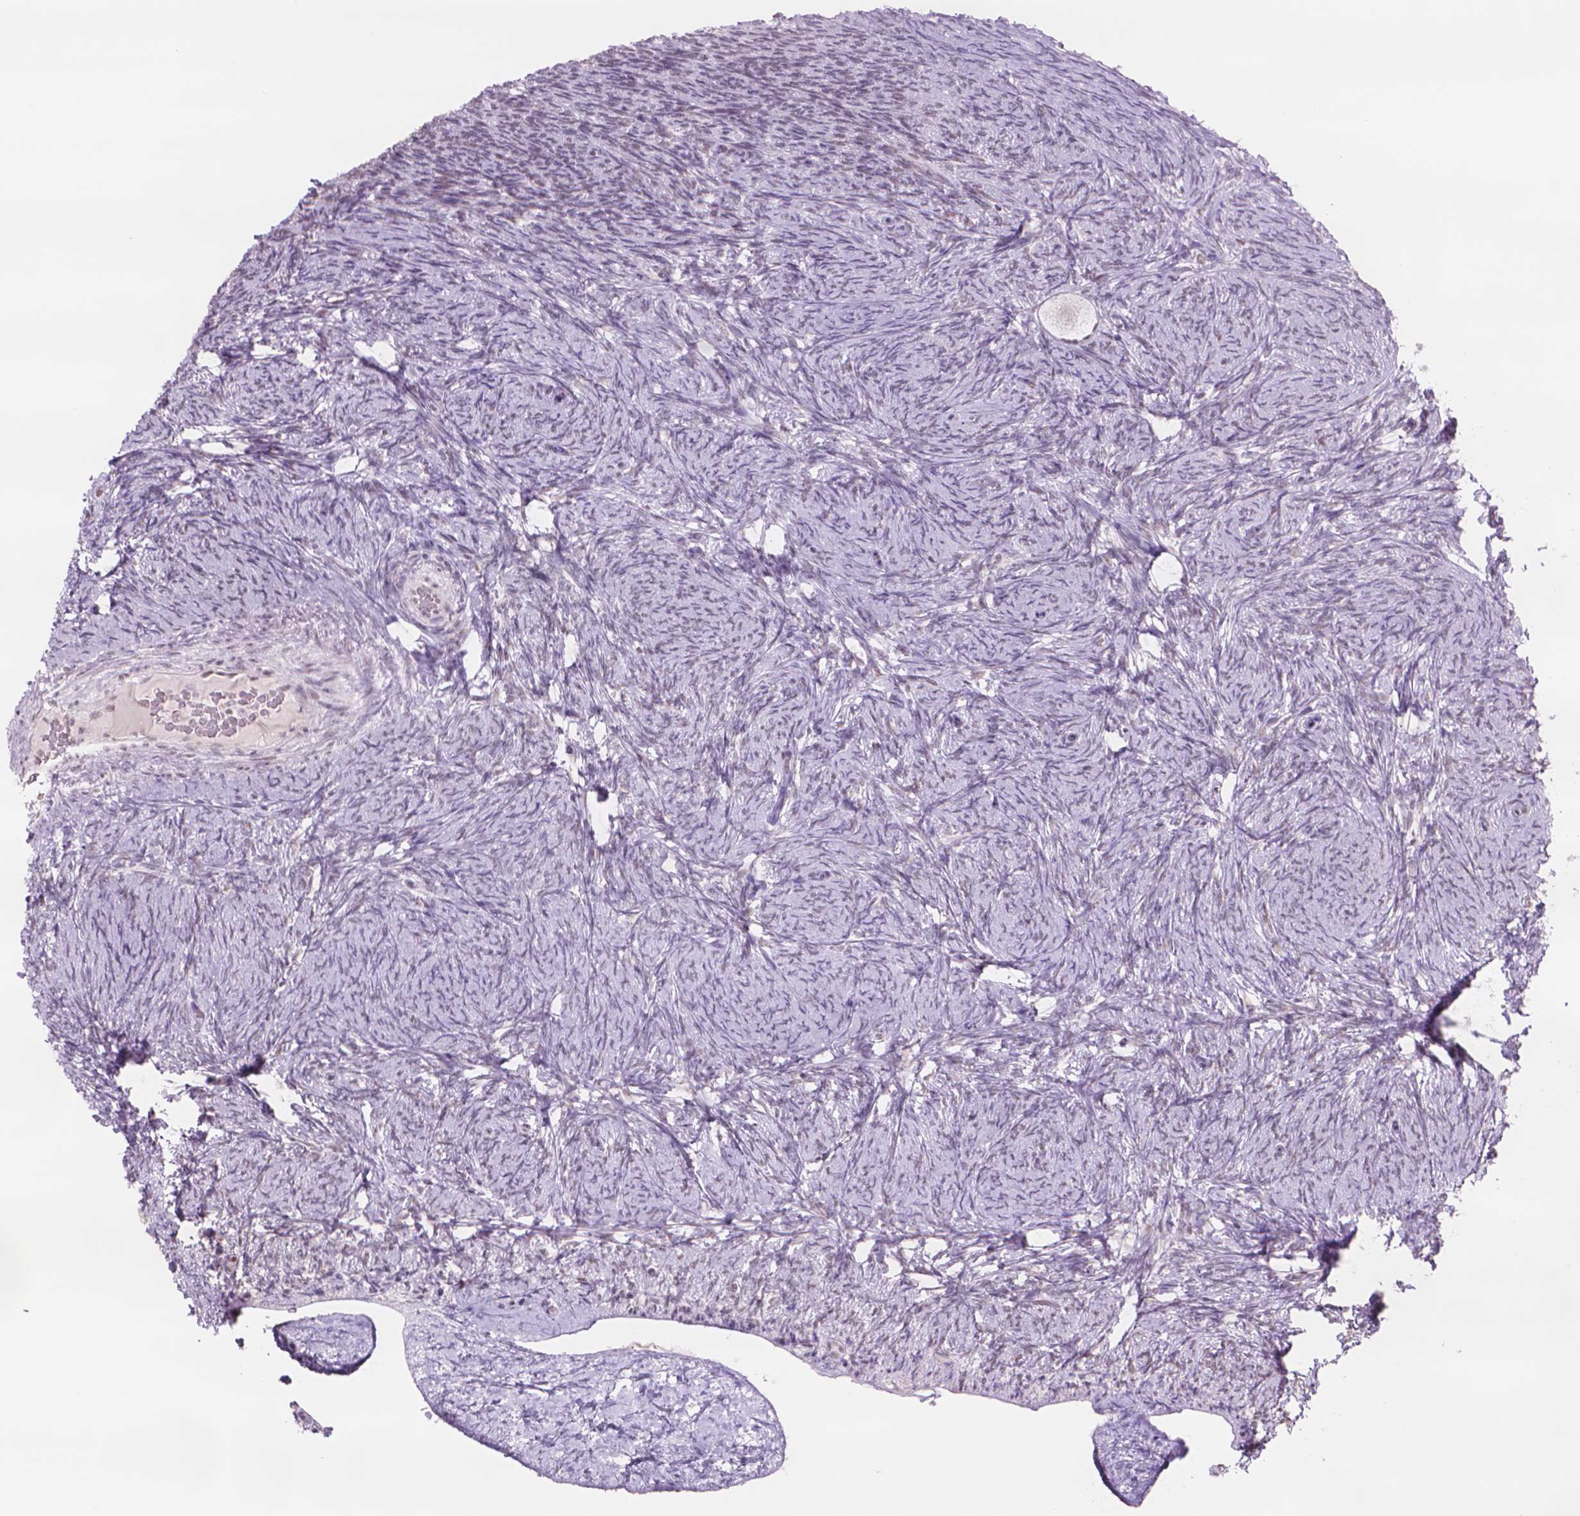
{"staining": {"intensity": "negative", "quantity": "none", "location": "none"}, "tissue": "ovary", "cell_type": "Follicle cells", "image_type": "normal", "snomed": [{"axis": "morphology", "description": "Normal tissue, NOS"}, {"axis": "topography", "description": "Ovary"}], "caption": "The image reveals no significant expression in follicle cells of ovary.", "gene": "POLR3D", "patient": {"sex": "female", "age": 34}}